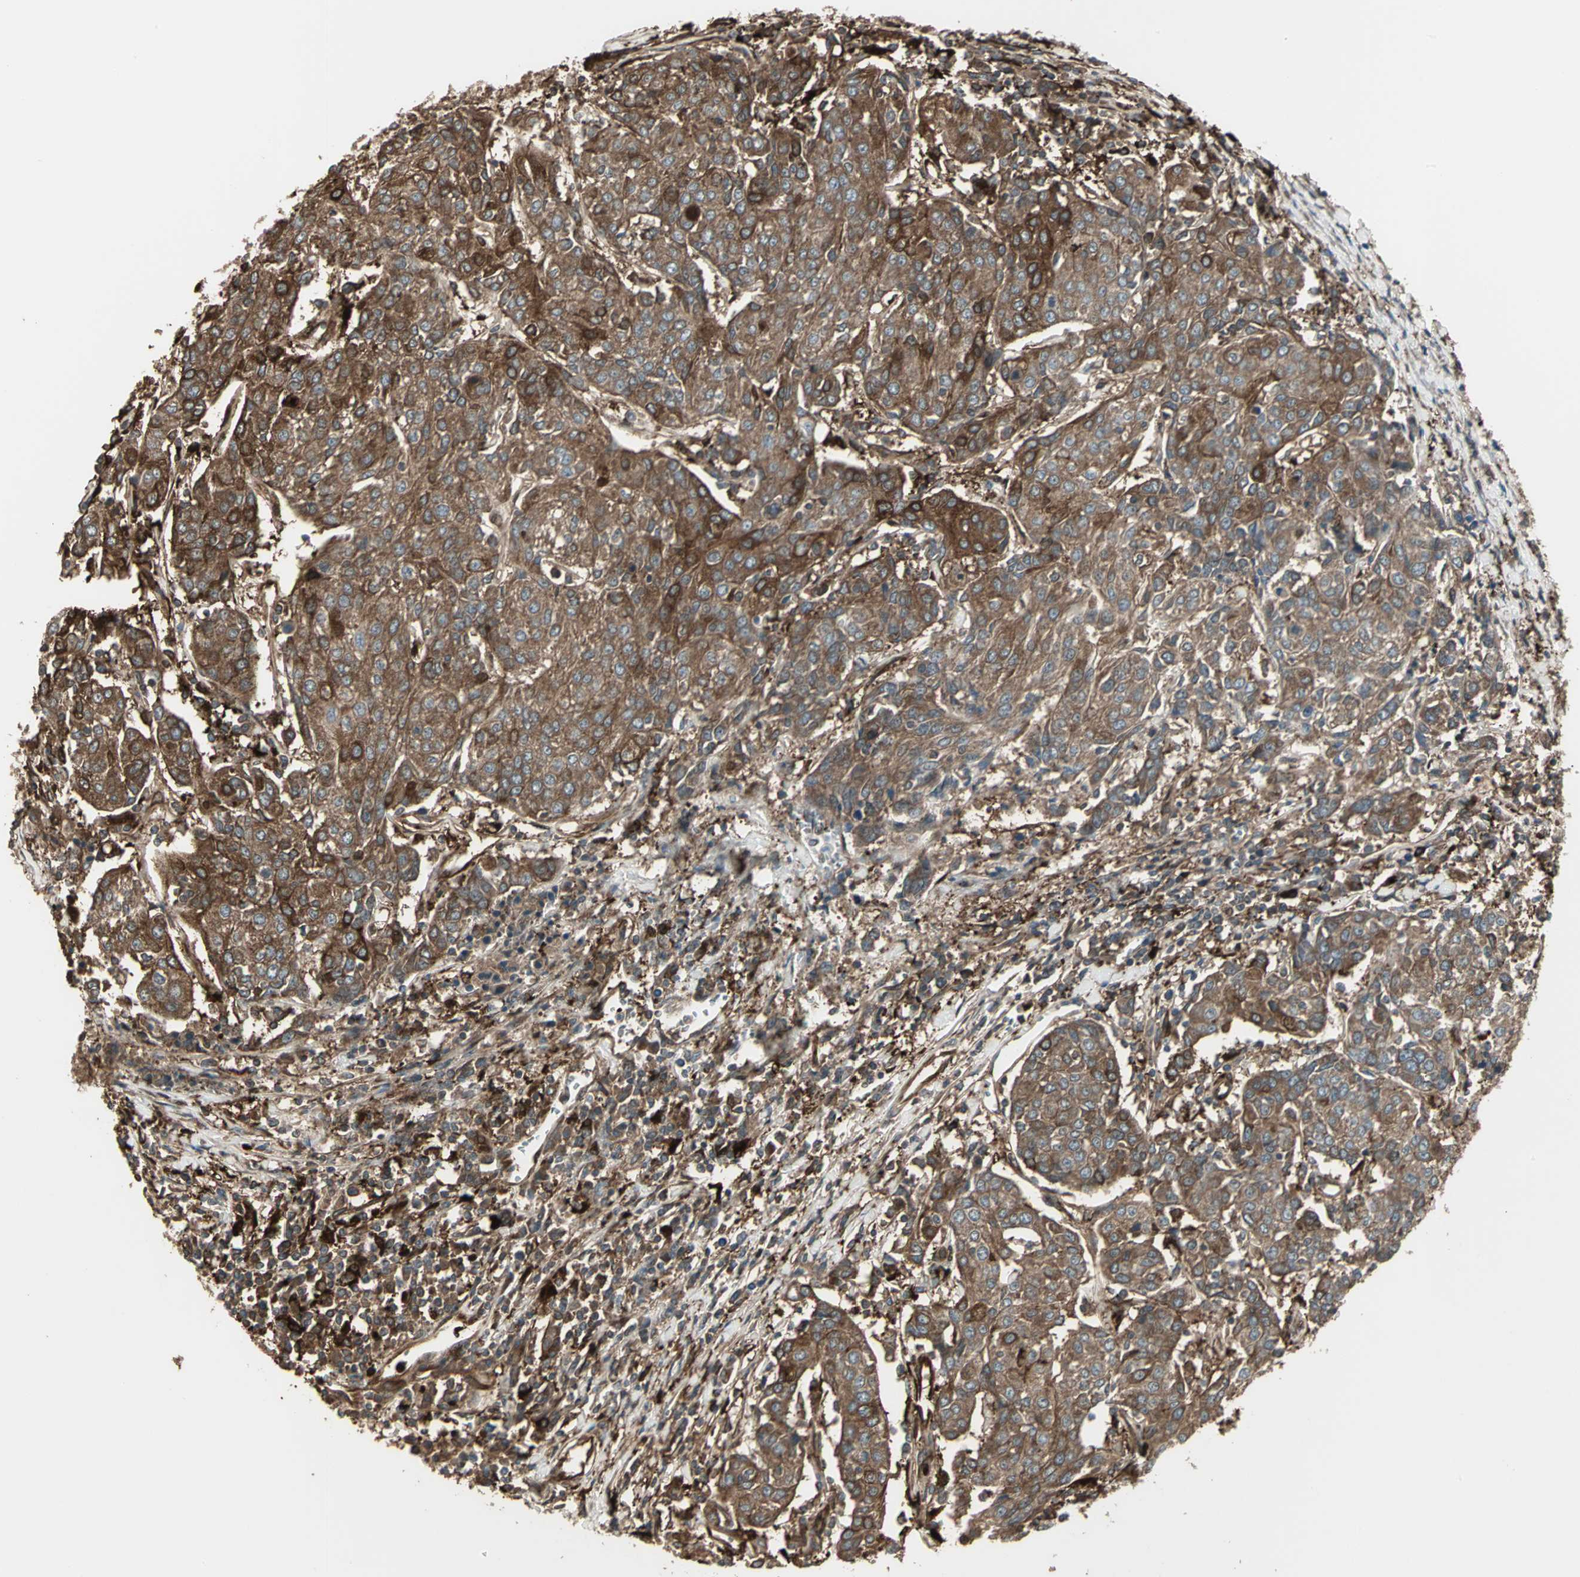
{"staining": {"intensity": "moderate", "quantity": ">75%", "location": "cytoplasmic/membranous"}, "tissue": "urothelial cancer", "cell_type": "Tumor cells", "image_type": "cancer", "snomed": [{"axis": "morphology", "description": "Urothelial carcinoma, High grade"}, {"axis": "topography", "description": "Urinary bladder"}], "caption": "Immunohistochemistry of human high-grade urothelial carcinoma reveals medium levels of moderate cytoplasmic/membranous positivity in approximately >75% of tumor cells. The staining was performed using DAB (3,3'-diaminobenzidine), with brown indicating positive protein expression. Nuclei are stained blue with hematoxylin.", "gene": "PRXL2B", "patient": {"sex": "female", "age": 85}}